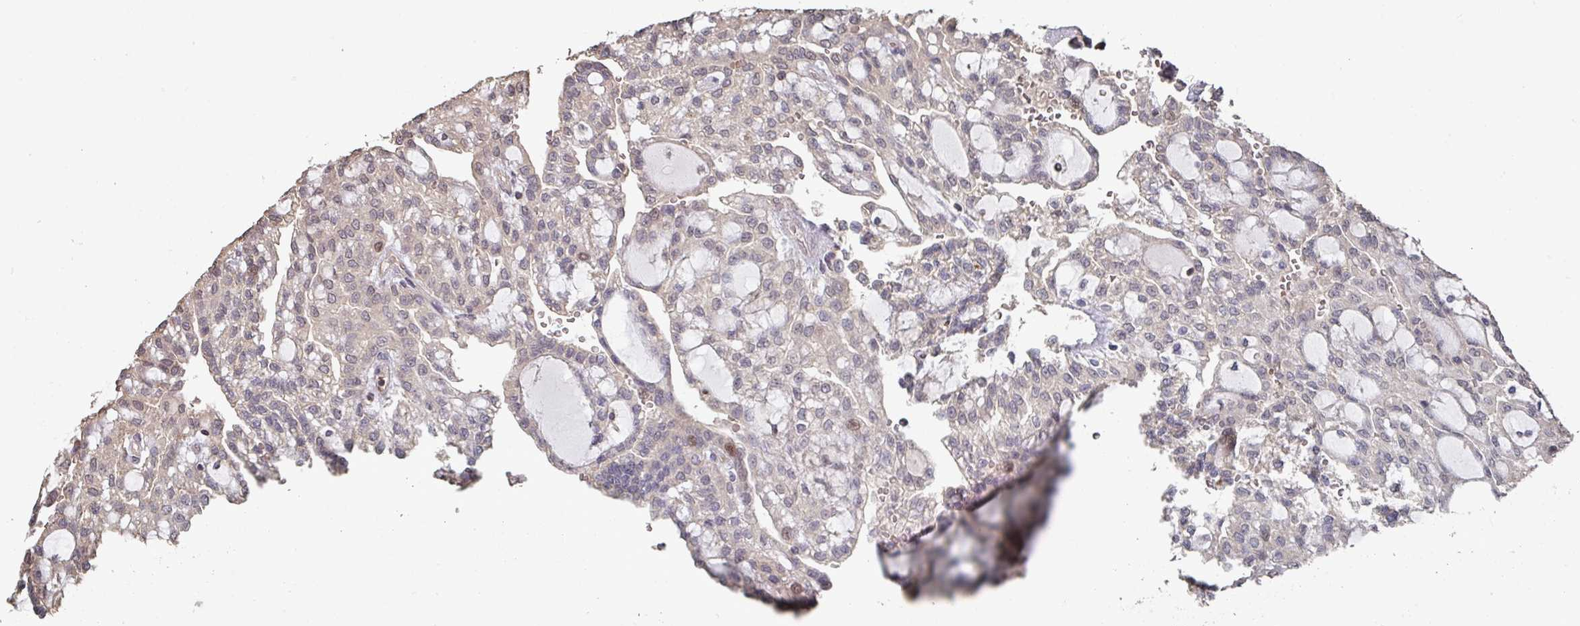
{"staining": {"intensity": "weak", "quantity": "<25%", "location": "nuclear"}, "tissue": "renal cancer", "cell_type": "Tumor cells", "image_type": "cancer", "snomed": [{"axis": "morphology", "description": "Adenocarcinoma, NOS"}, {"axis": "topography", "description": "Kidney"}], "caption": "The histopathology image shows no staining of tumor cells in renal adenocarcinoma.", "gene": "CA7", "patient": {"sex": "male", "age": 63}}